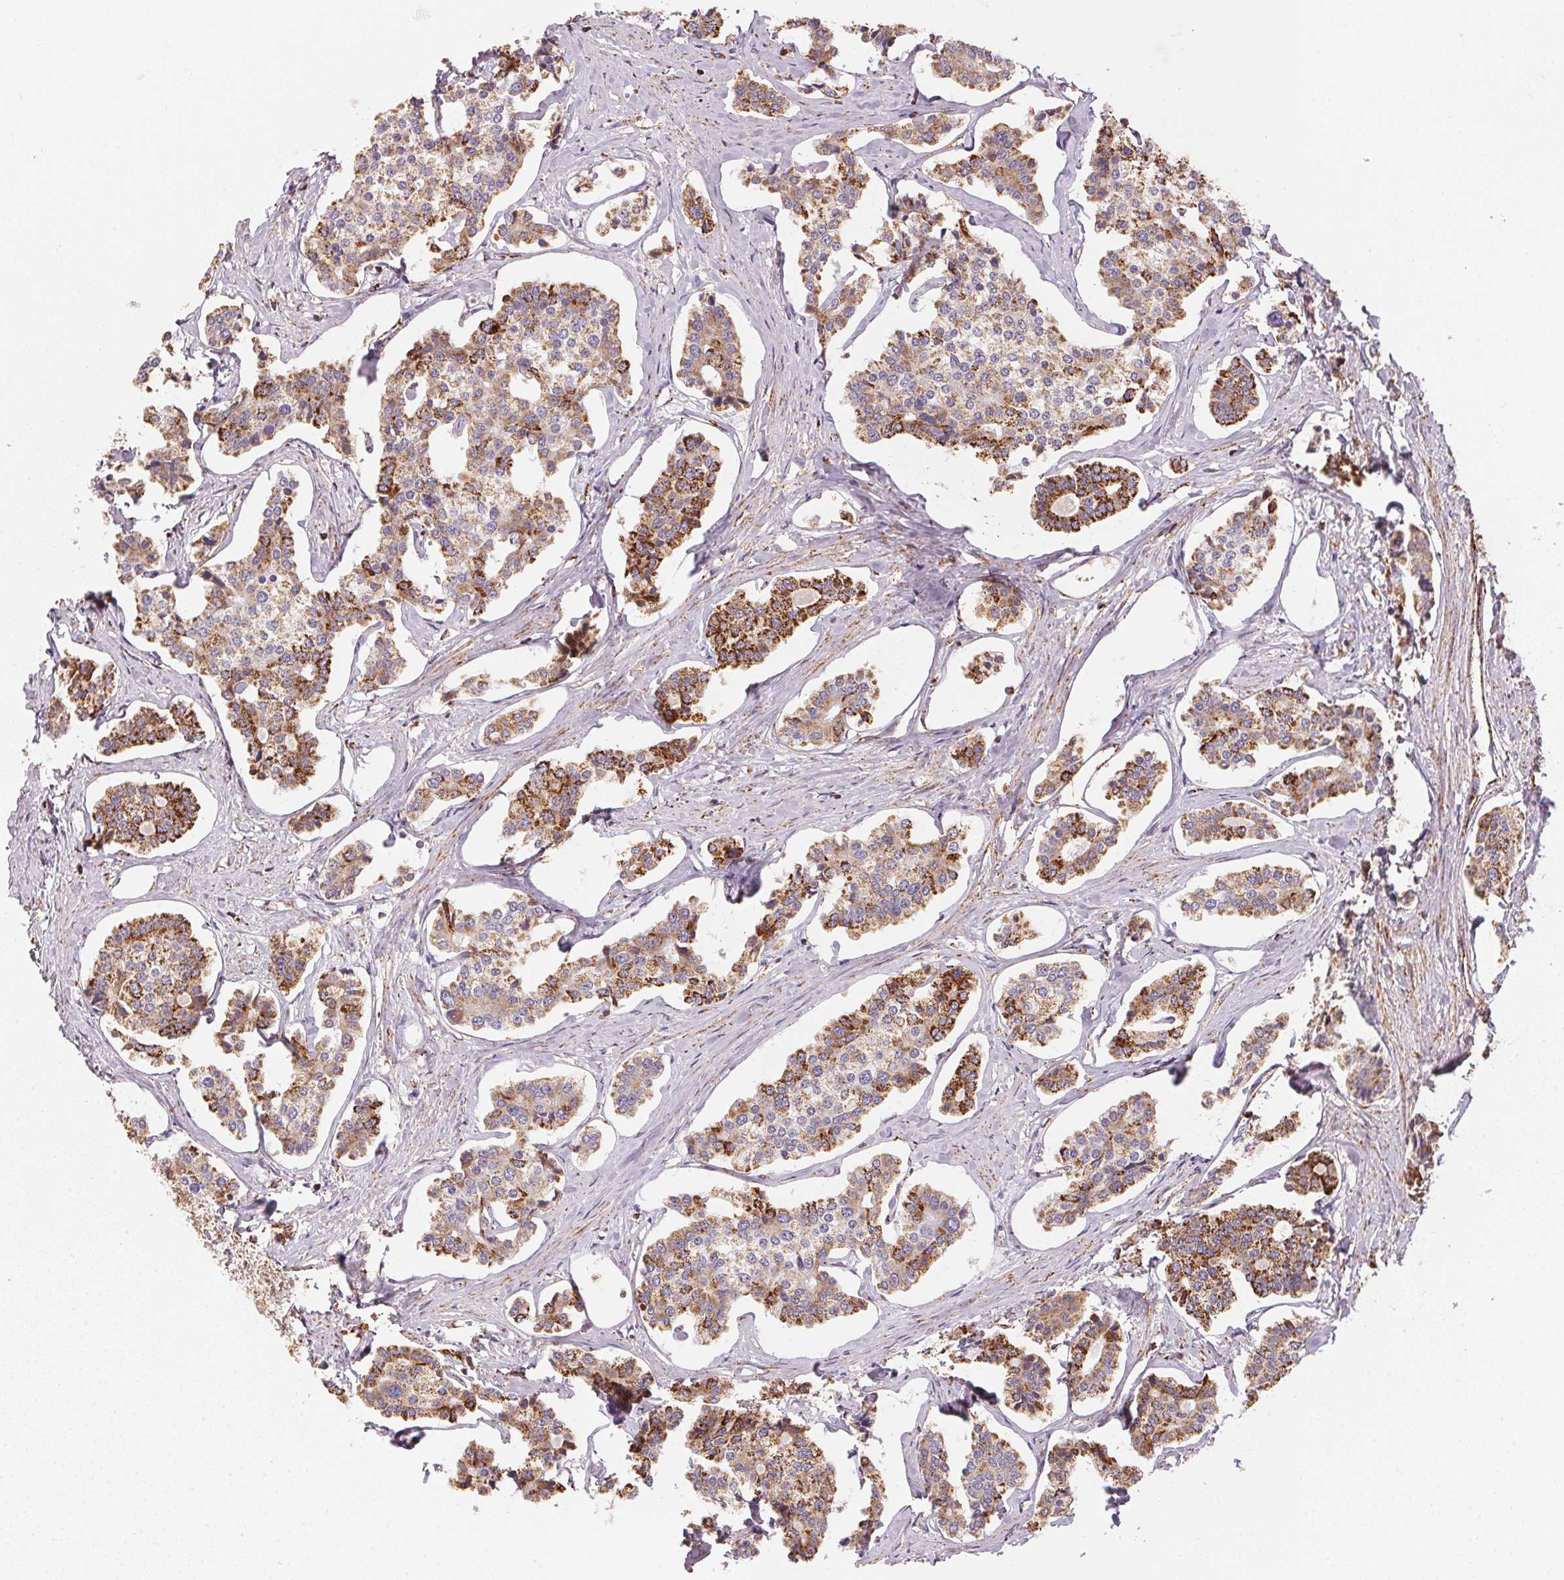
{"staining": {"intensity": "strong", "quantity": "25%-75%", "location": "cytoplasmic/membranous"}, "tissue": "carcinoid", "cell_type": "Tumor cells", "image_type": "cancer", "snomed": [{"axis": "morphology", "description": "Carcinoid, malignant, NOS"}, {"axis": "topography", "description": "Small intestine"}], "caption": "Human carcinoid (malignant) stained for a protein (brown) reveals strong cytoplasmic/membranous positive expression in about 25%-75% of tumor cells.", "gene": "NDUFS2", "patient": {"sex": "female", "age": 65}}